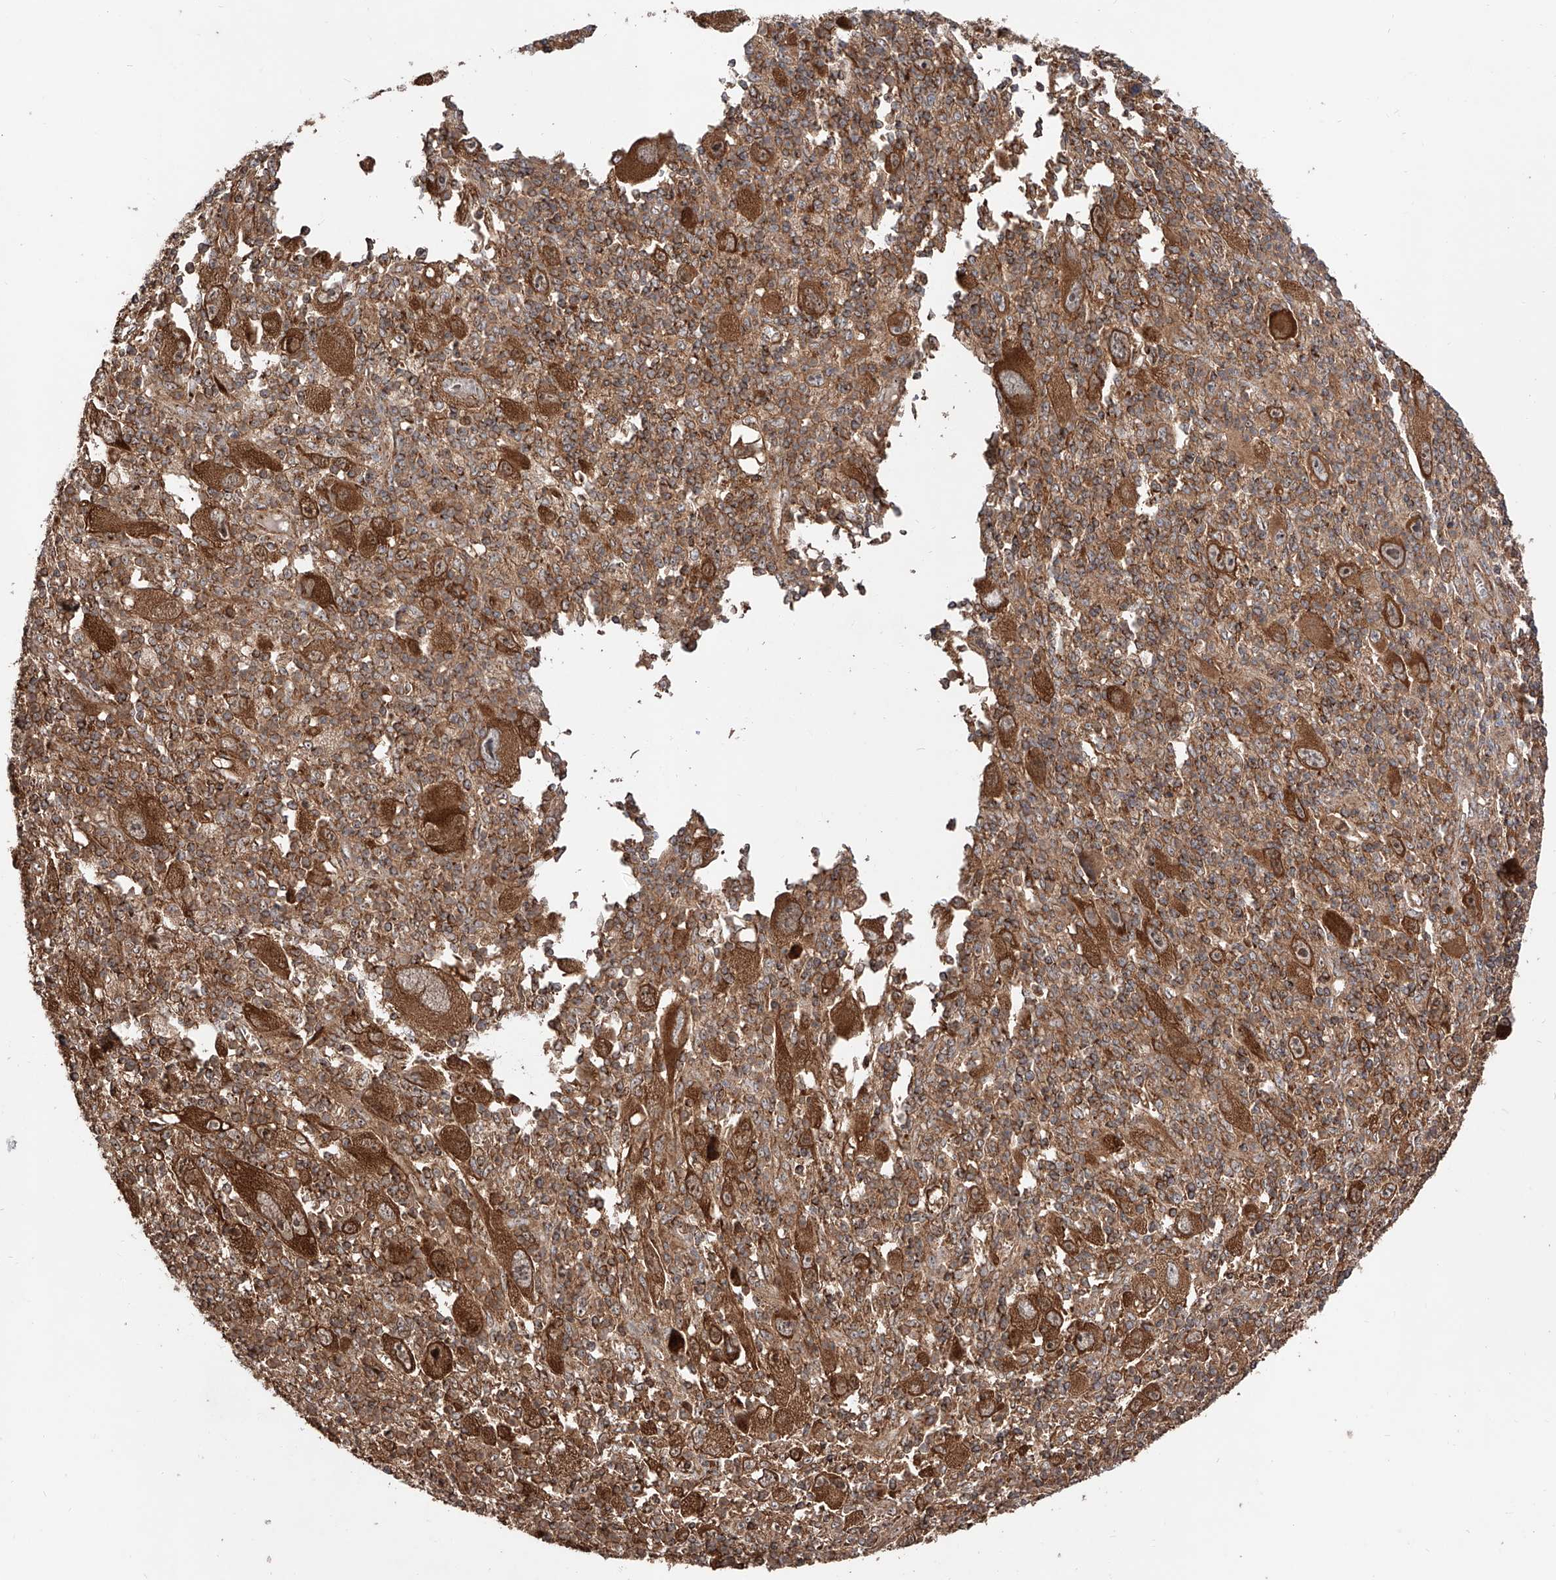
{"staining": {"intensity": "moderate", "quantity": ">75%", "location": "cytoplasmic/membranous"}, "tissue": "melanoma", "cell_type": "Tumor cells", "image_type": "cancer", "snomed": [{"axis": "morphology", "description": "Malignant melanoma, Metastatic site"}, {"axis": "topography", "description": "Skin"}], "caption": "Immunohistochemical staining of human malignant melanoma (metastatic site) displays medium levels of moderate cytoplasmic/membranous expression in approximately >75% of tumor cells. The staining is performed using DAB brown chromogen to label protein expression. The nuclei are counter-stained blue using hematoxylin.", "gene": "PISD", "patient": {"sex": "female", "age": 56}}